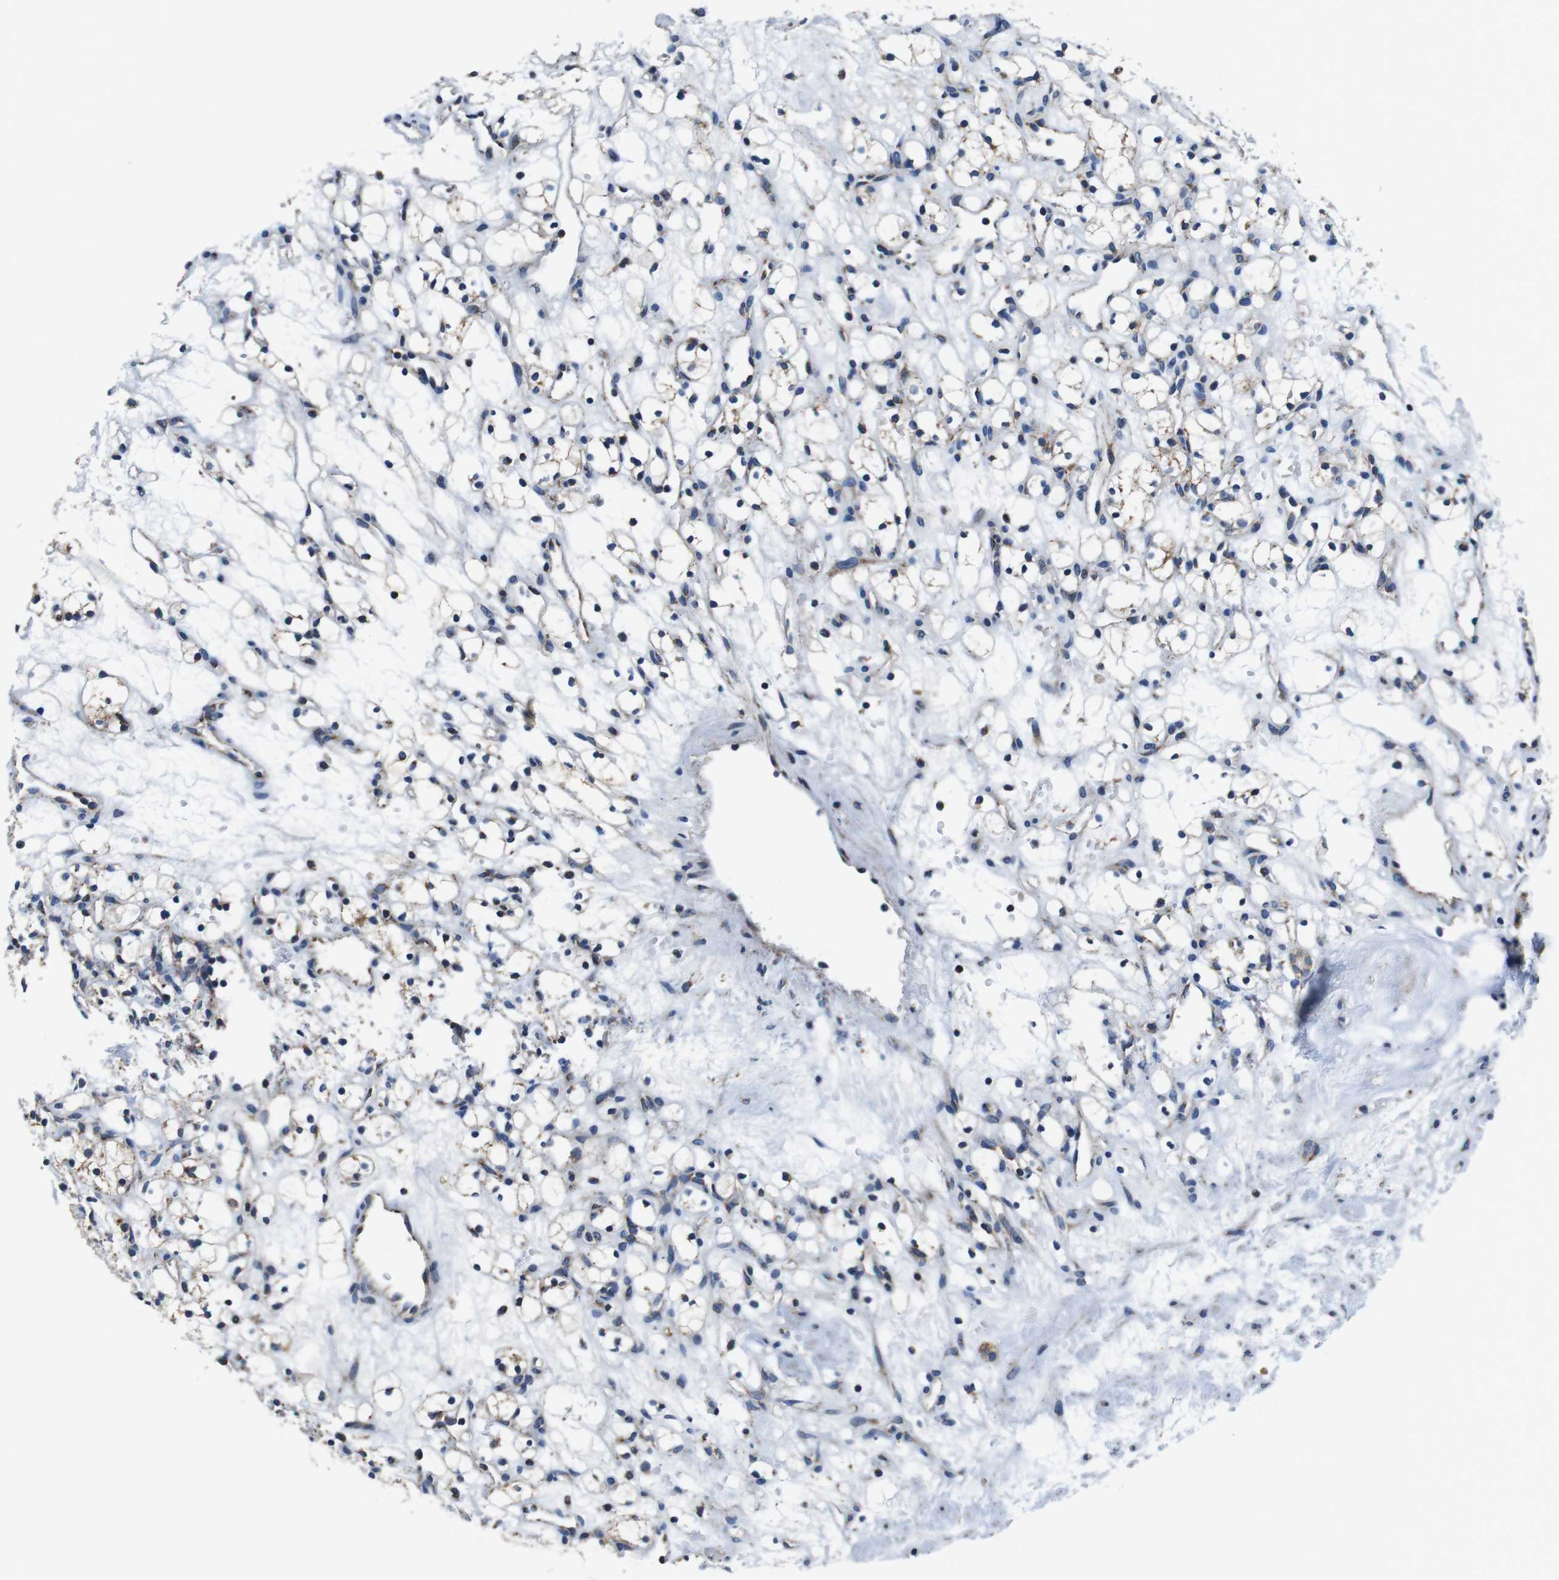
{"staining": {"intensity": "negative", "quantity": "none", "location": "none"}, "tissue": "renal cancer", "cell_type": "Tumor cells", "image_type": "cancer", "snomed": [{"axis": "morphology", "description": "Adenocarcinoma, NOS"}, {"axis": "topography", "description": "Kidney"}], "caption": "A micrograph of human adenocarcinoma (renal) is negative for staining in tumor cells.", "gene": "LRP4", "patient": {"sex": "female", "age": 60}}